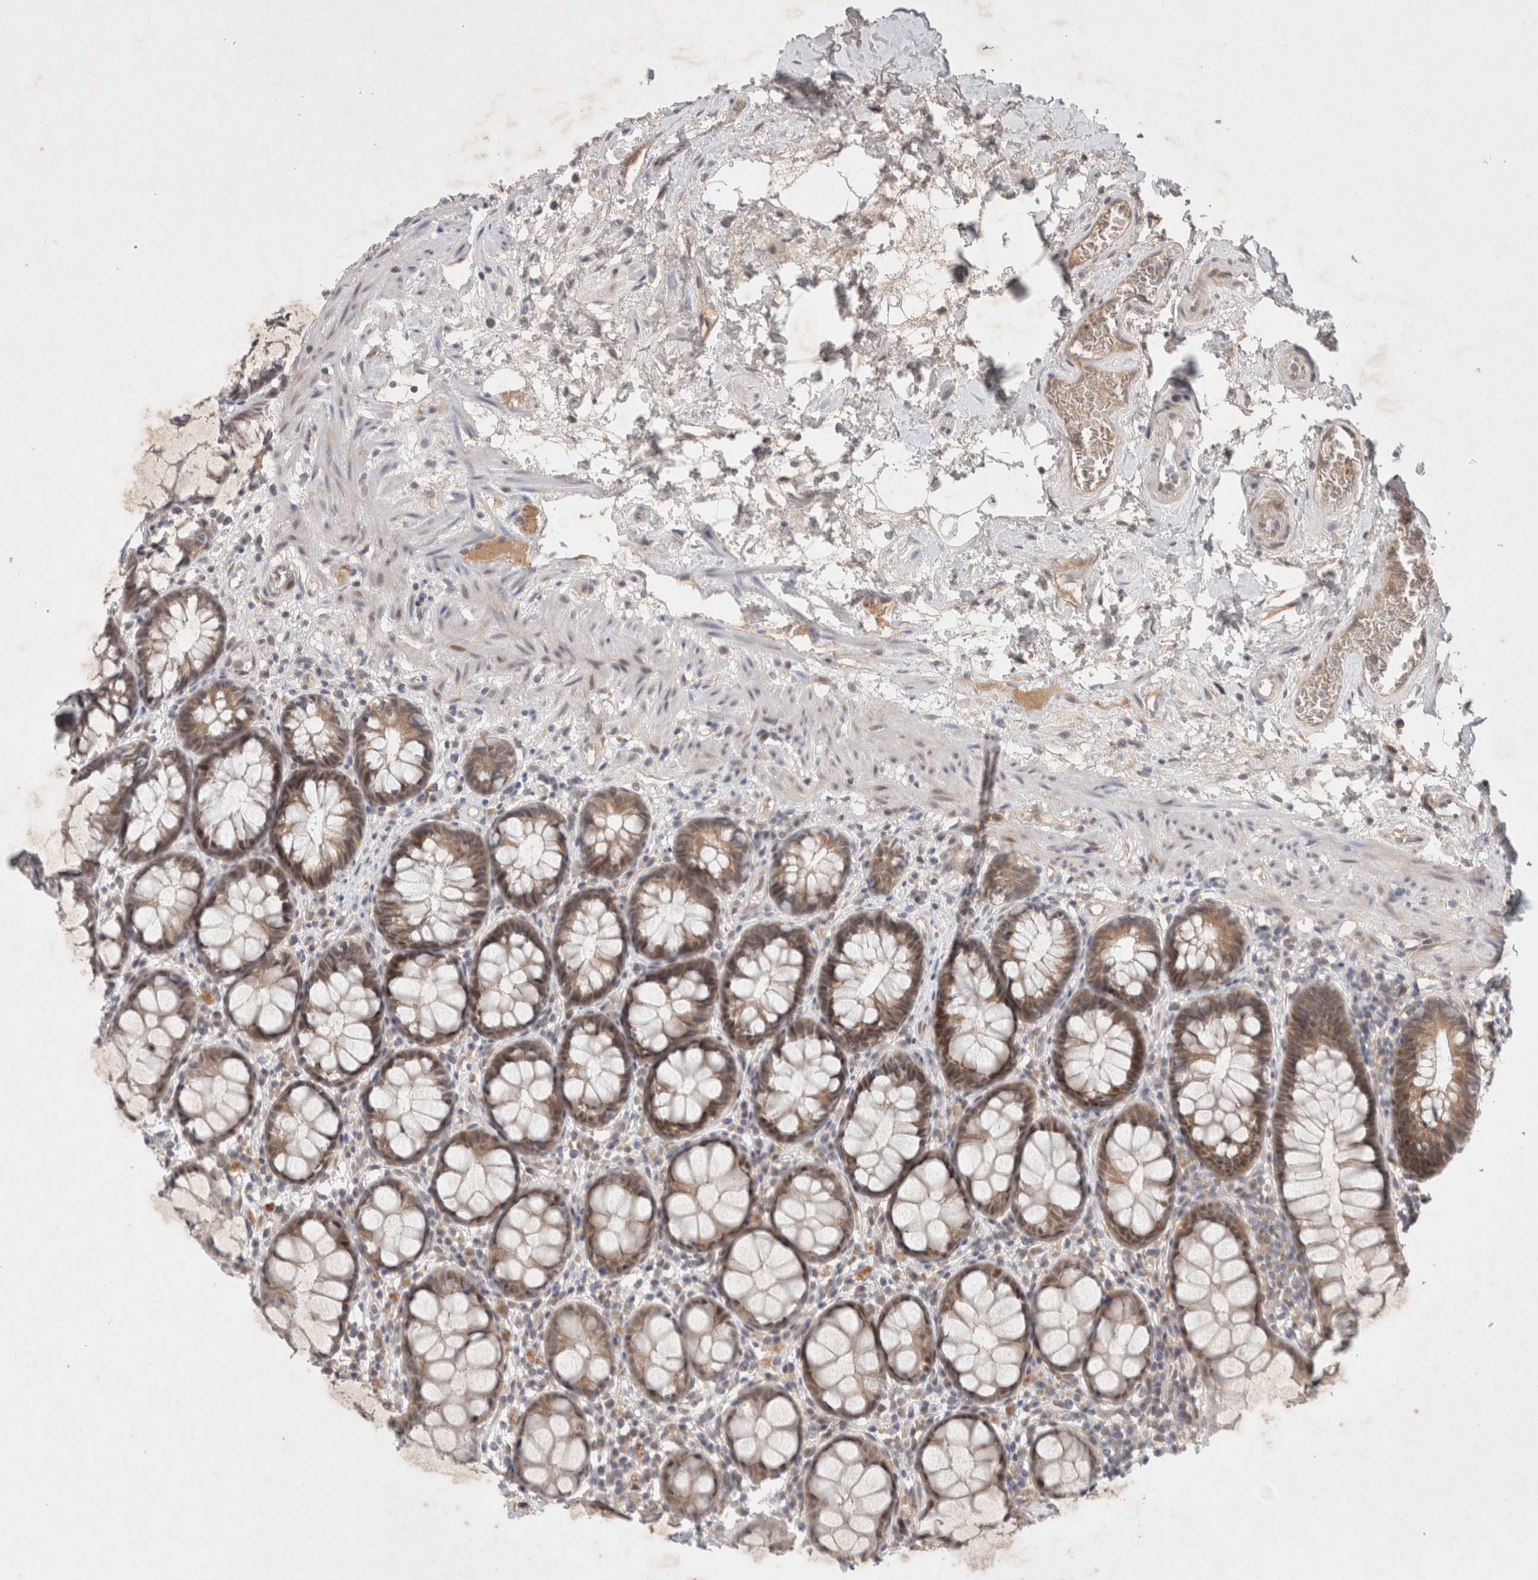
{"staining": {"intensity": "weak", "quantity": ">75%", "location": "cytoplasmic/membranous,nuclear"}, "tissue": "rectum", "cell_type": "Glandular cells", "image_type": "normal", "snomed": [{"axis": "morphology", "description": "Normal tissue, NOS"}, {"axis": "topography", "description": "Rectum"}], "caption": "Rectum stained with IHC reveals weak cytoplasmic/membranous,nuclear expression in approximately >75% of glandular cells. Nuclei are stained in blue.", "gene": "RASAL2", "patient": {"sex": "male", "age": 64}}